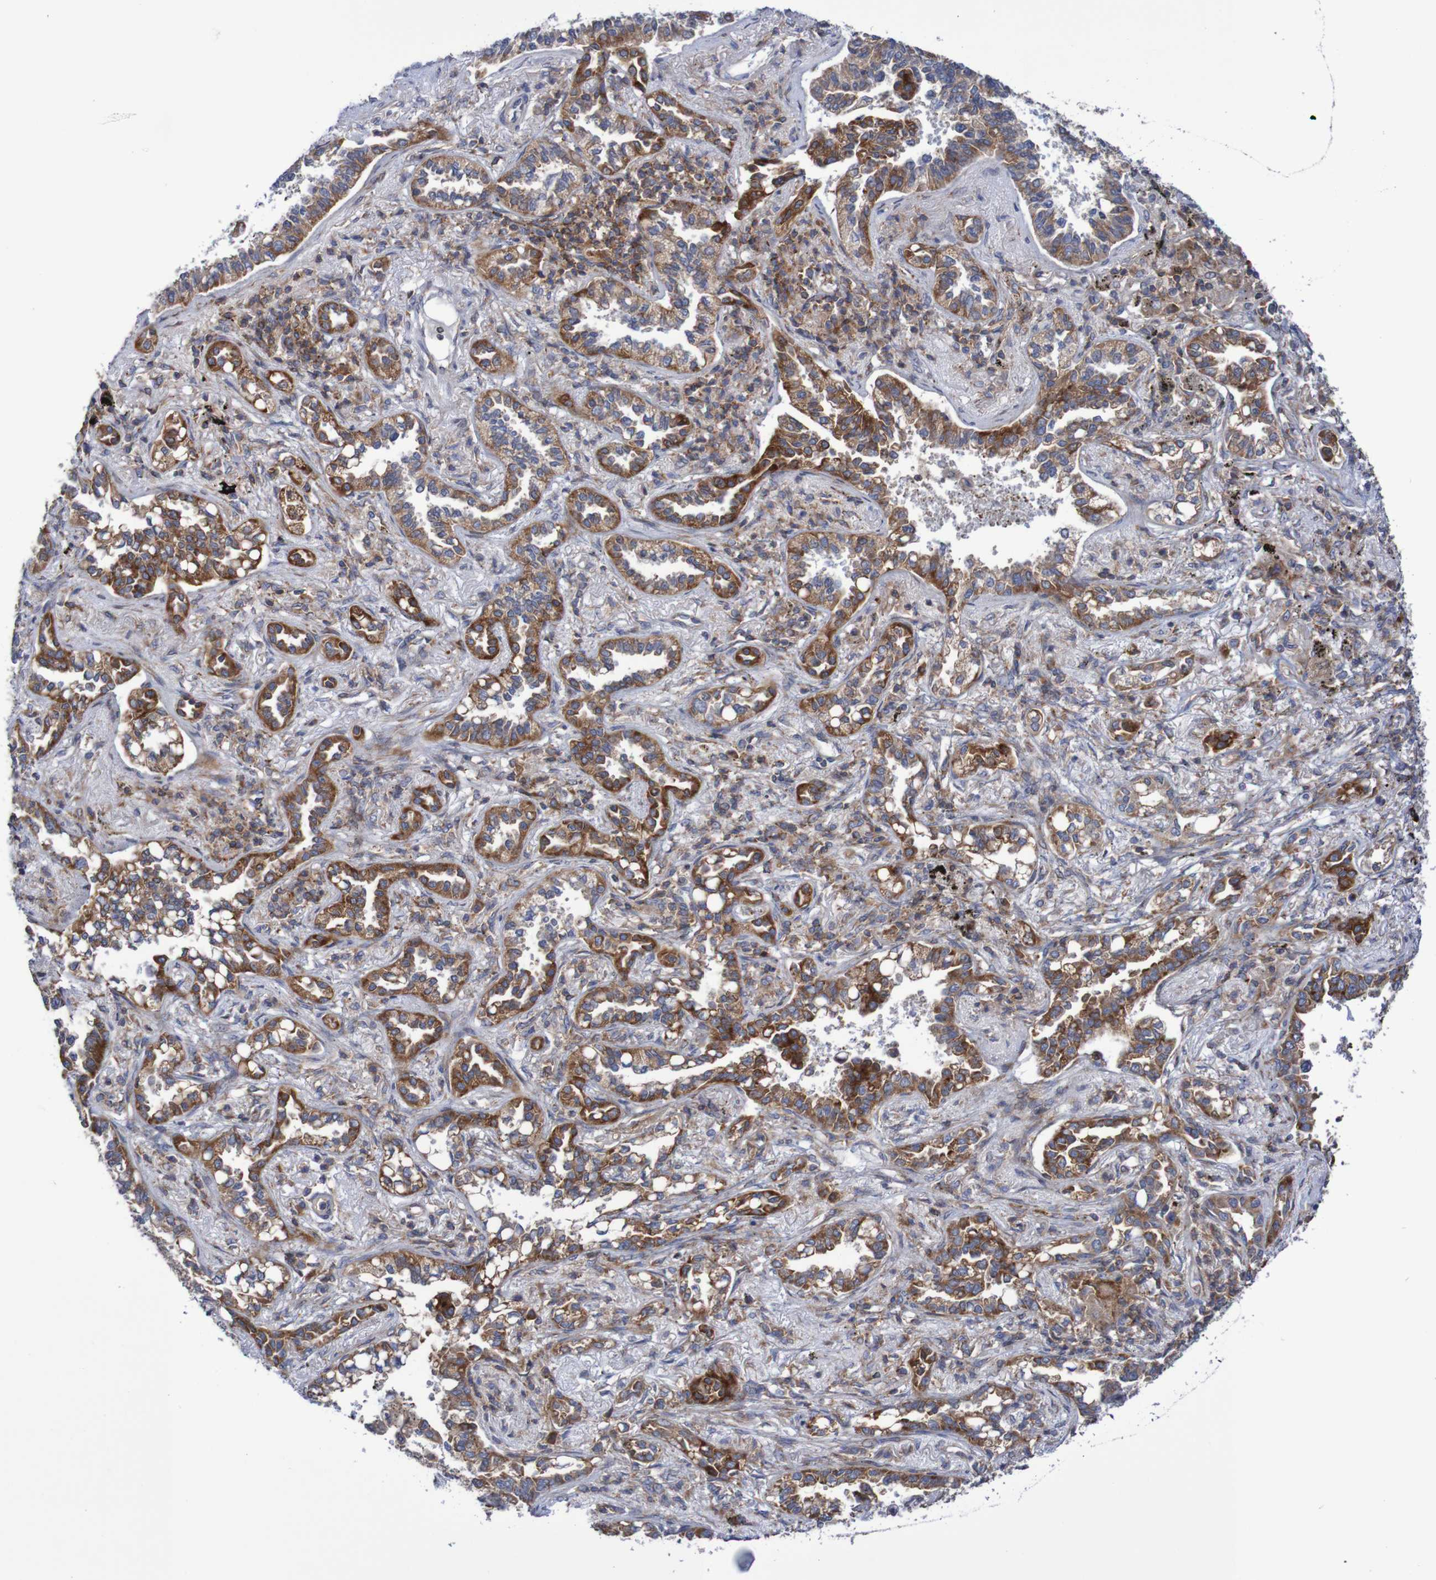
{"staining": {"intensity": "moderate", "quantity": ">75%", "location": "cytoplasmic/membranous"}, "tissue": "lung cancer", "cell_type": "Tumor cells", "image_type": "cancer", "snomed": [{"axis": "morphology", "description": "Normal tissue, NOS"}, {"axis": "morphology", "description": "Adenocarcinoma, NOS"}, {"axis": "topography", "description": "Lung"}], "caption": "Human lung cancer (adenocarcinoma) stained with a brown dye shows moderate cytoplasmic/membranous positive staining in approximately >75% of tumor cells.", "gene": "FXR2", "patient": {"sex": "male", "age": 59}}